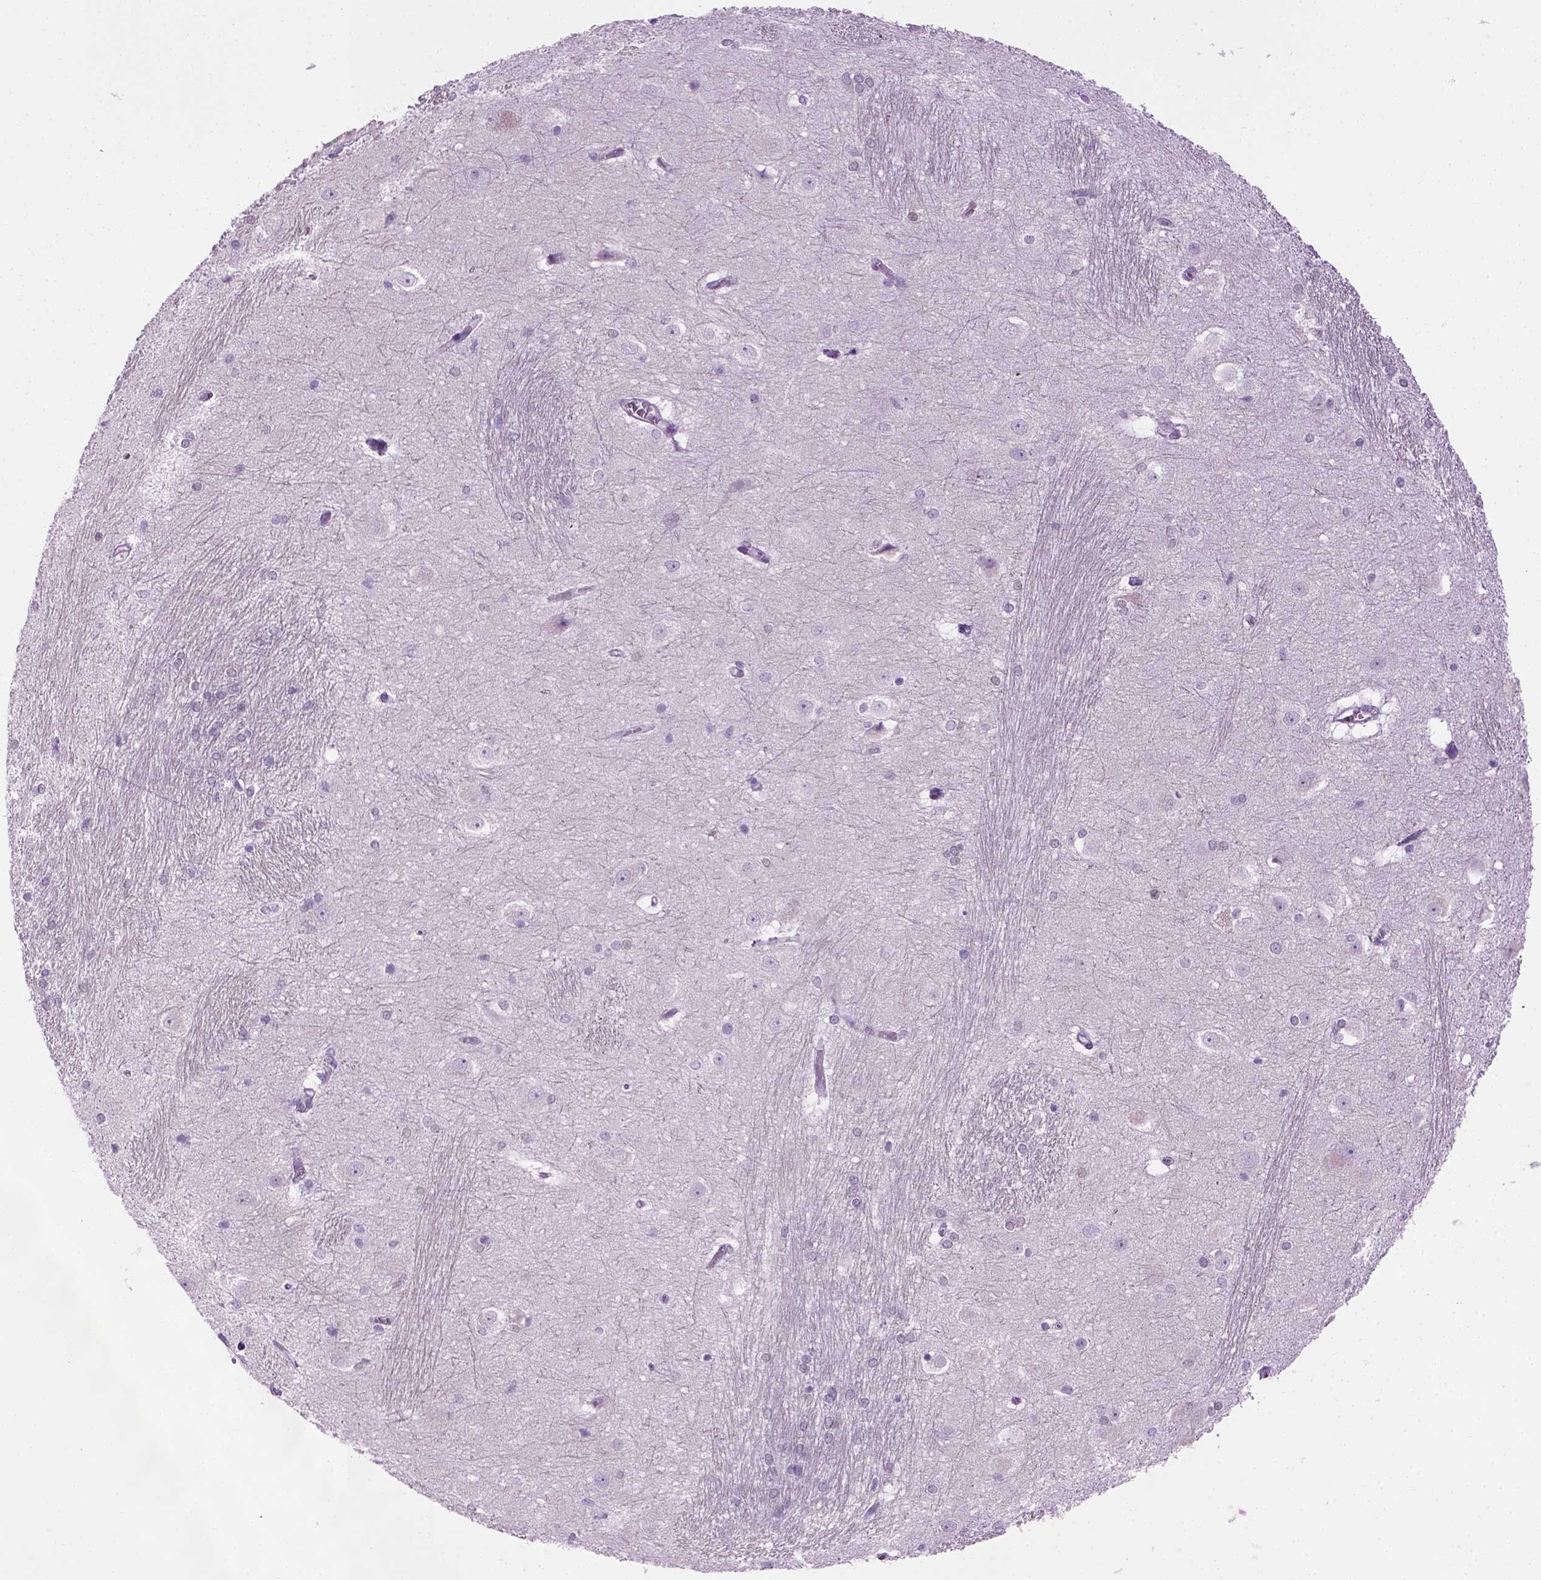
{"staining": {"intensity": "negative", "quantity": "none", "location": "none"}, "tissue": "hippocampus", "cell_type": "Glial cells", "image_type": "normal", "snomed": [{"axis": "morphology", "description": "Normal tissue, NOS"}, {"axis": "topography", "description": "Cerebral cortex"}, {"axis": "topography", "description": "Hippocampus"}], "caption": "This is an immunohistochemistry (IHC) photomicrograph of normal hippocampus. There is no expression in glial cells.", "gene": "CIBAR2", "patient": {"sex": "female", "age": 19}}